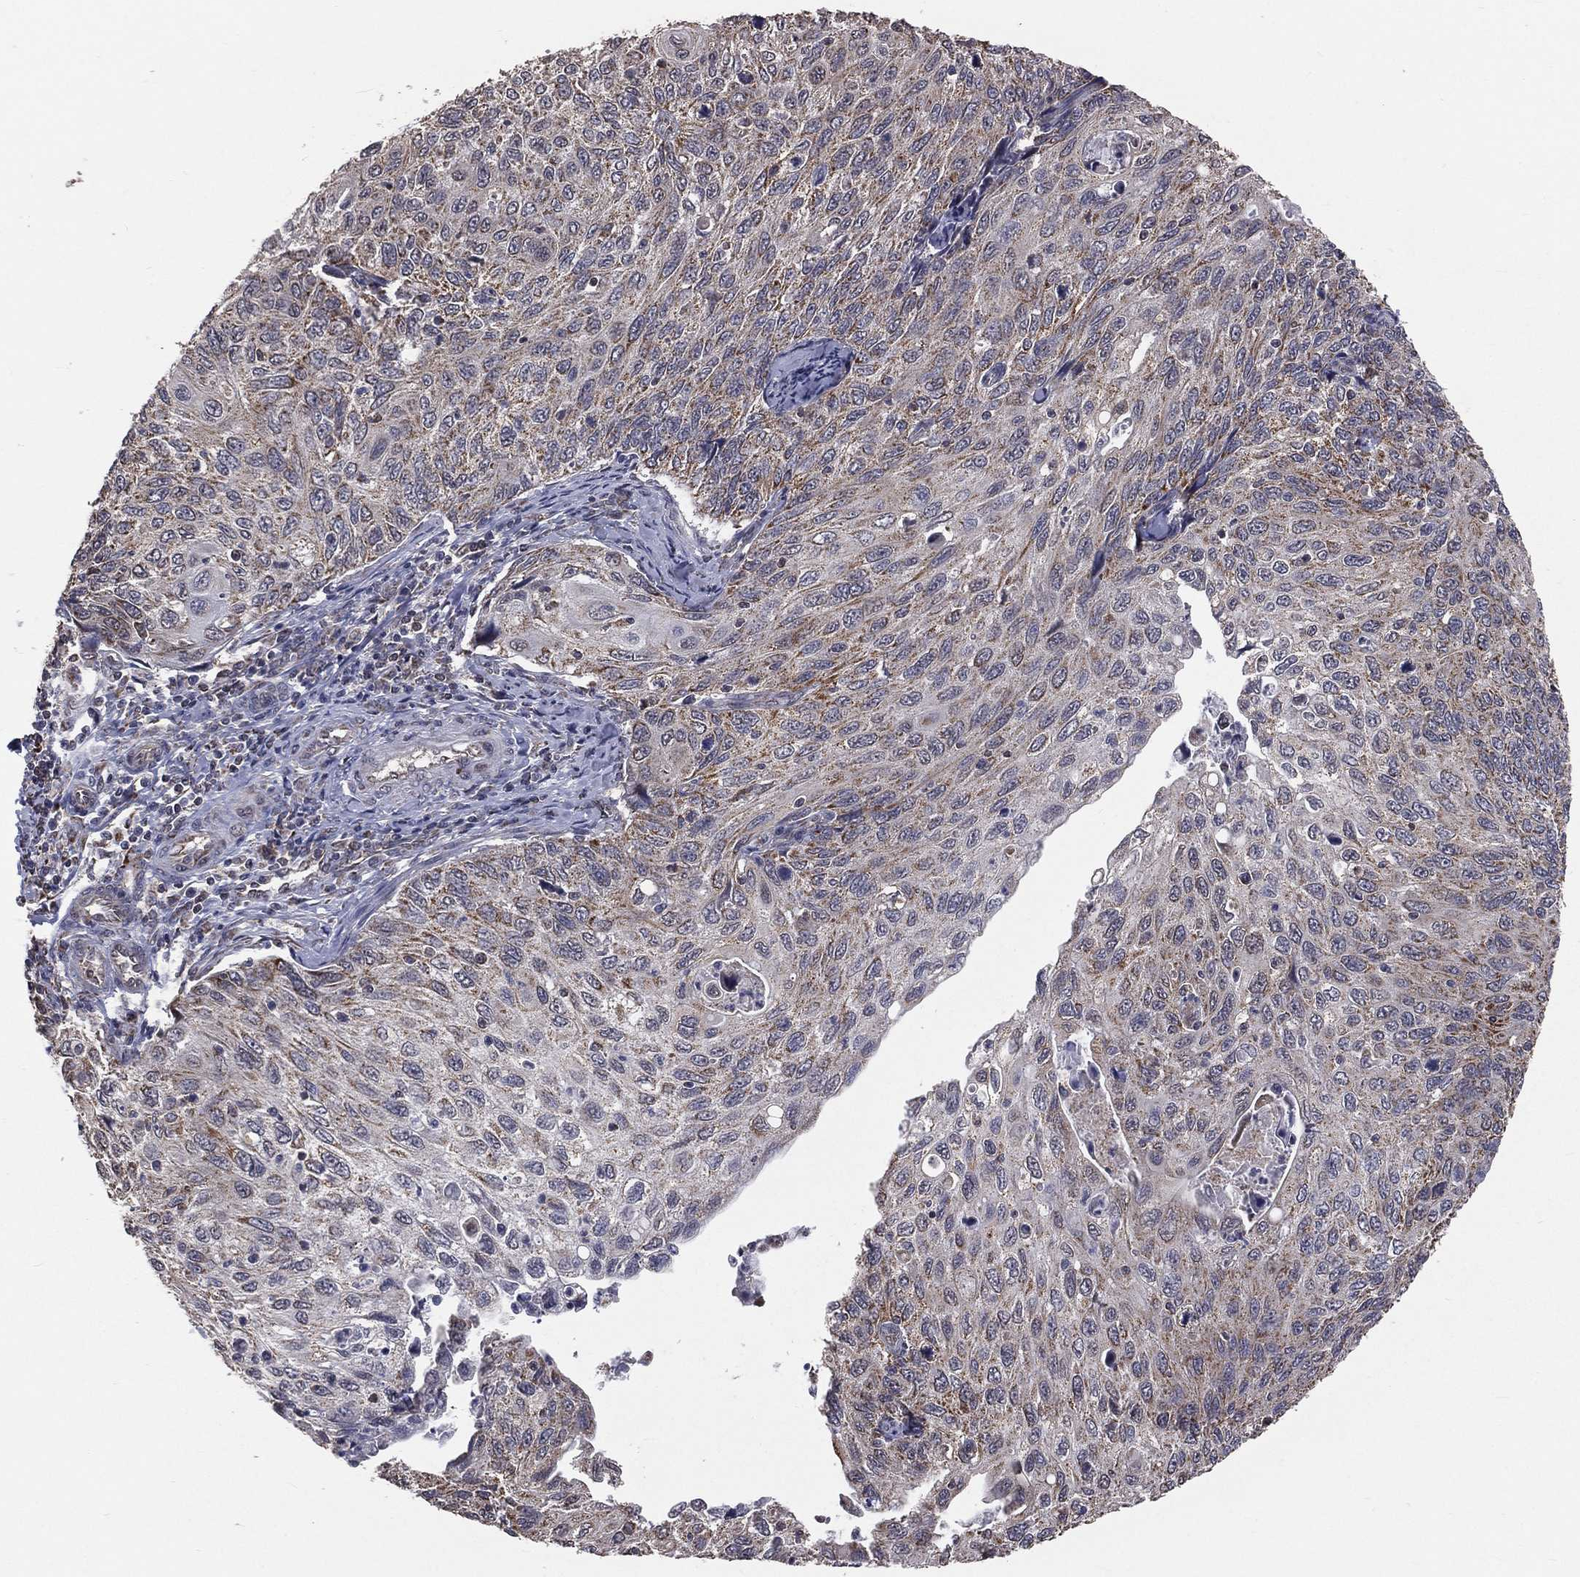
{"staining": {"intensity": "weak", "quantity": "<25%", "location": "cytoplasmic/membranous"}, "tissue": "cervical cancer", "cell_type": "Tumor cells", "image_type": "cancer", "snomed": [{"axis": "morphology", "description": "Squamous cell carcinoma, NOS"}, {"axis": "topography", "description": "Cervix"}], "caption": "Tumor cells are negative for brown protein staining in cervical cancer.", "gene": "MRPL46", "patient": {"sex": "female", "age": 70}}